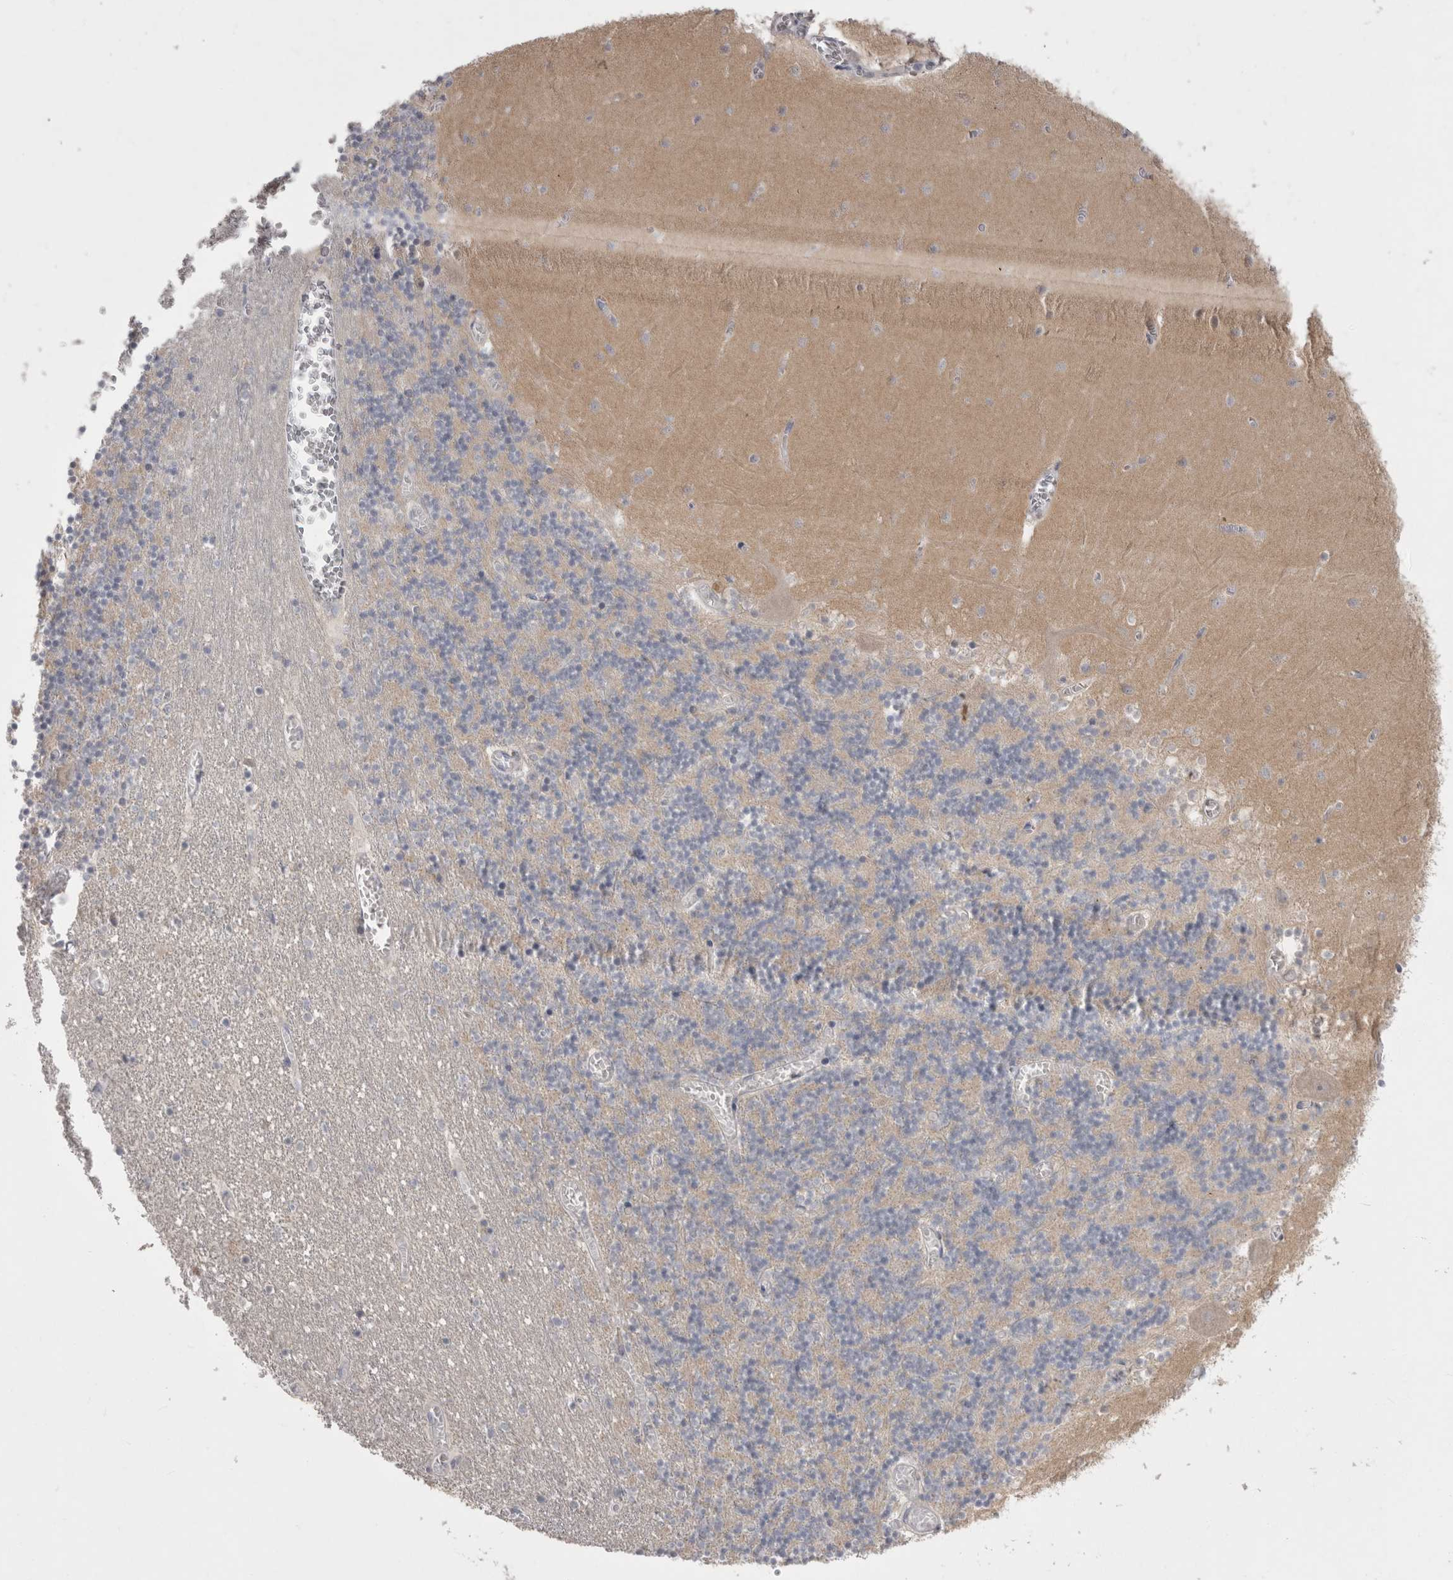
{"staining": {"intensity": "weak", "quantity": "<25%", "location": "cytoplasmic/membranous"}, "tissue": "cerebellum", "cell_type": "Cells in granular layer", "image_type": "normal", "snomed": [{"axis": "morphology", "description": "Normal tissue, NOS"}, {"axis": "topography", "description": "Cerebellum"}], "caption": "Cerebellum stained for a protein using immunohistochemistry (IHC) shows no expression cells in granular layer.", "gene": "LRRC40", "patient": {"sex": "female", "age": 28}}